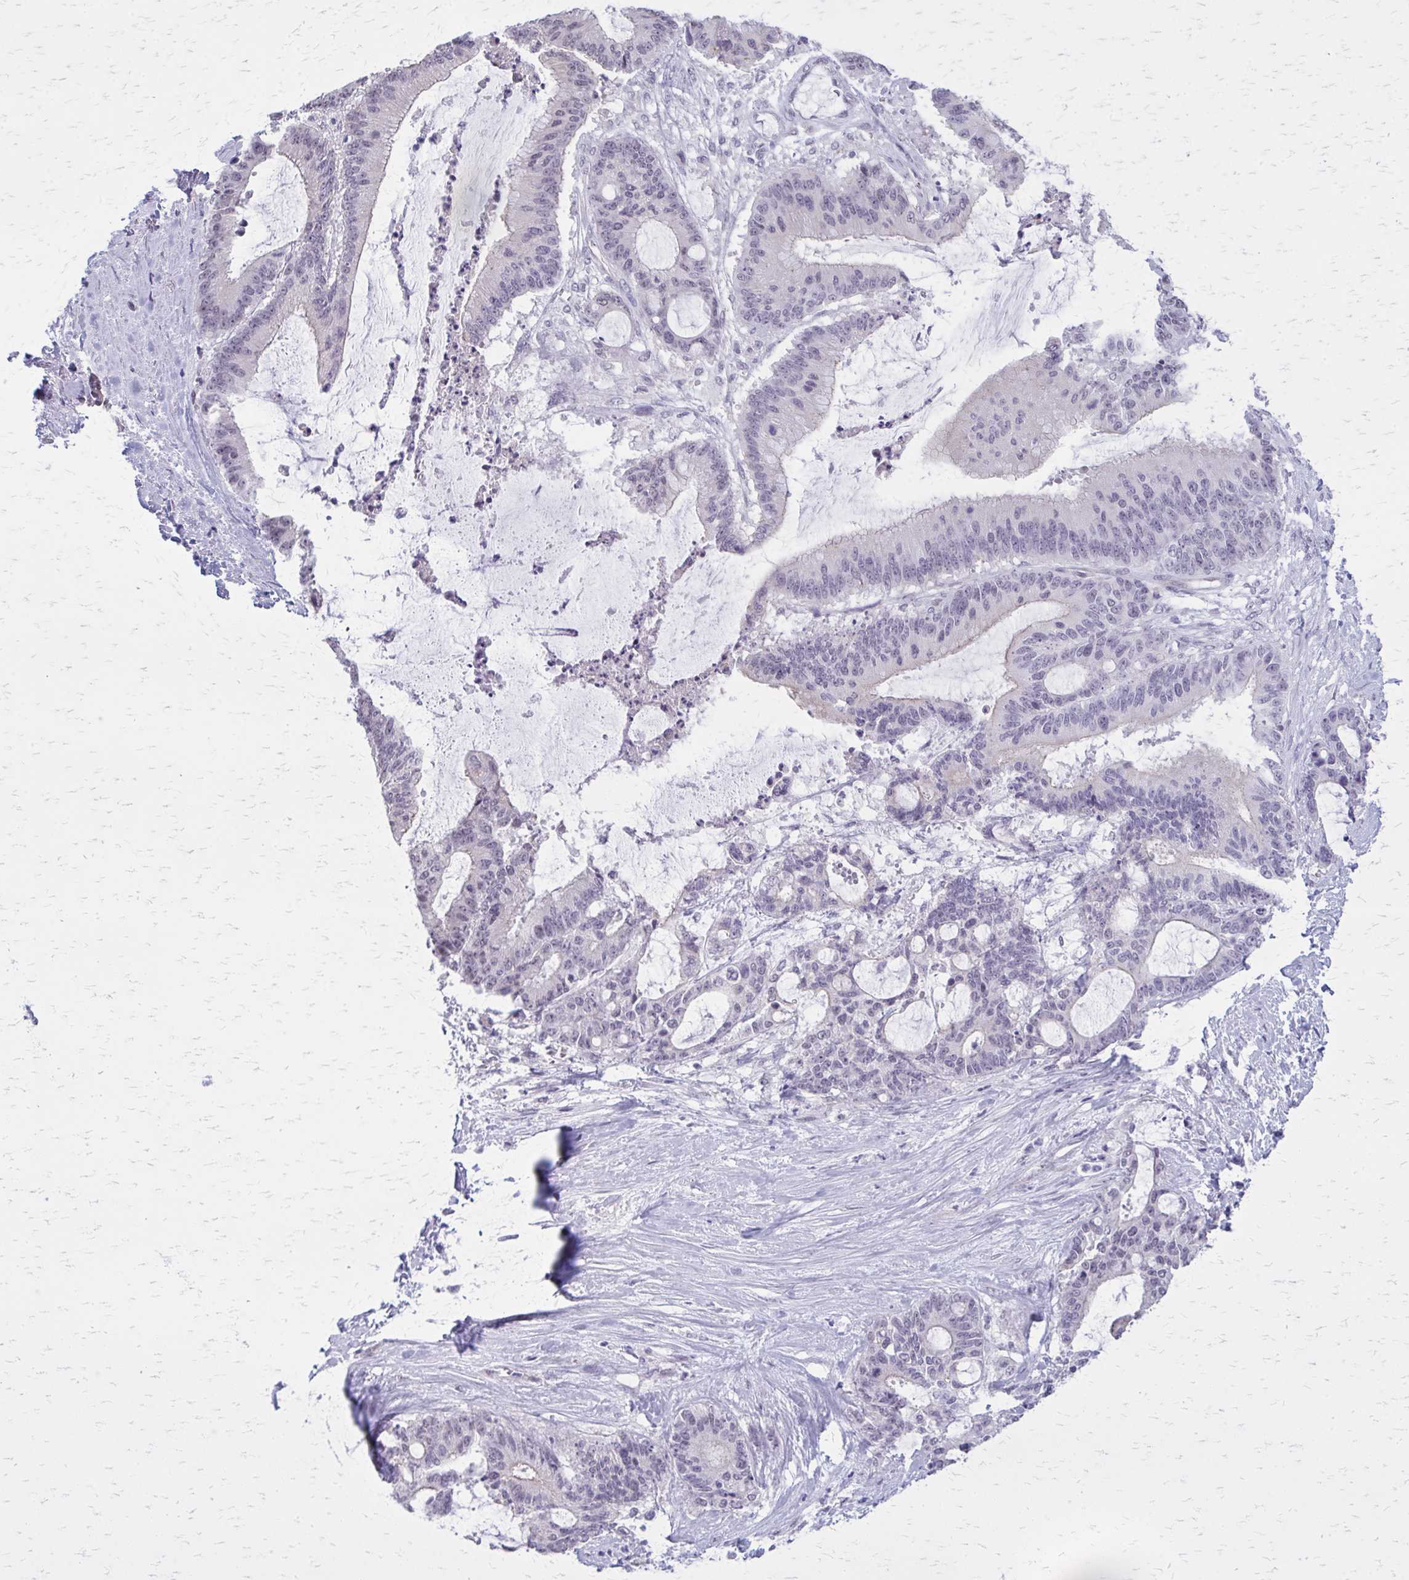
{"staining": {"intensity": "negative", "quantity": "none", "location": "none"}, "tissue": "liver cancer", "cell_type": "Tumor cells", "image_type": "cancer", "snomed": [{"axis": "morphology", "description": "Normal tissue, NOS"}, {"axis": "morphology", "description": "Cholangiocarcinoma"}, {"axis": "topography", "description": "Liver"}, {"axis": "topography", "description": "Peripheral nerve tissue"}], "caption": "DAB (3,3'-diaminobenzidine) immunohistochemical staining of liver cancer (cholangiocarcinoma) displays no significant staining in tumor cells. Nuclei are stained in blue.", "gene": "PLCB1", "patient": {"sex": "female", "age": 73}}